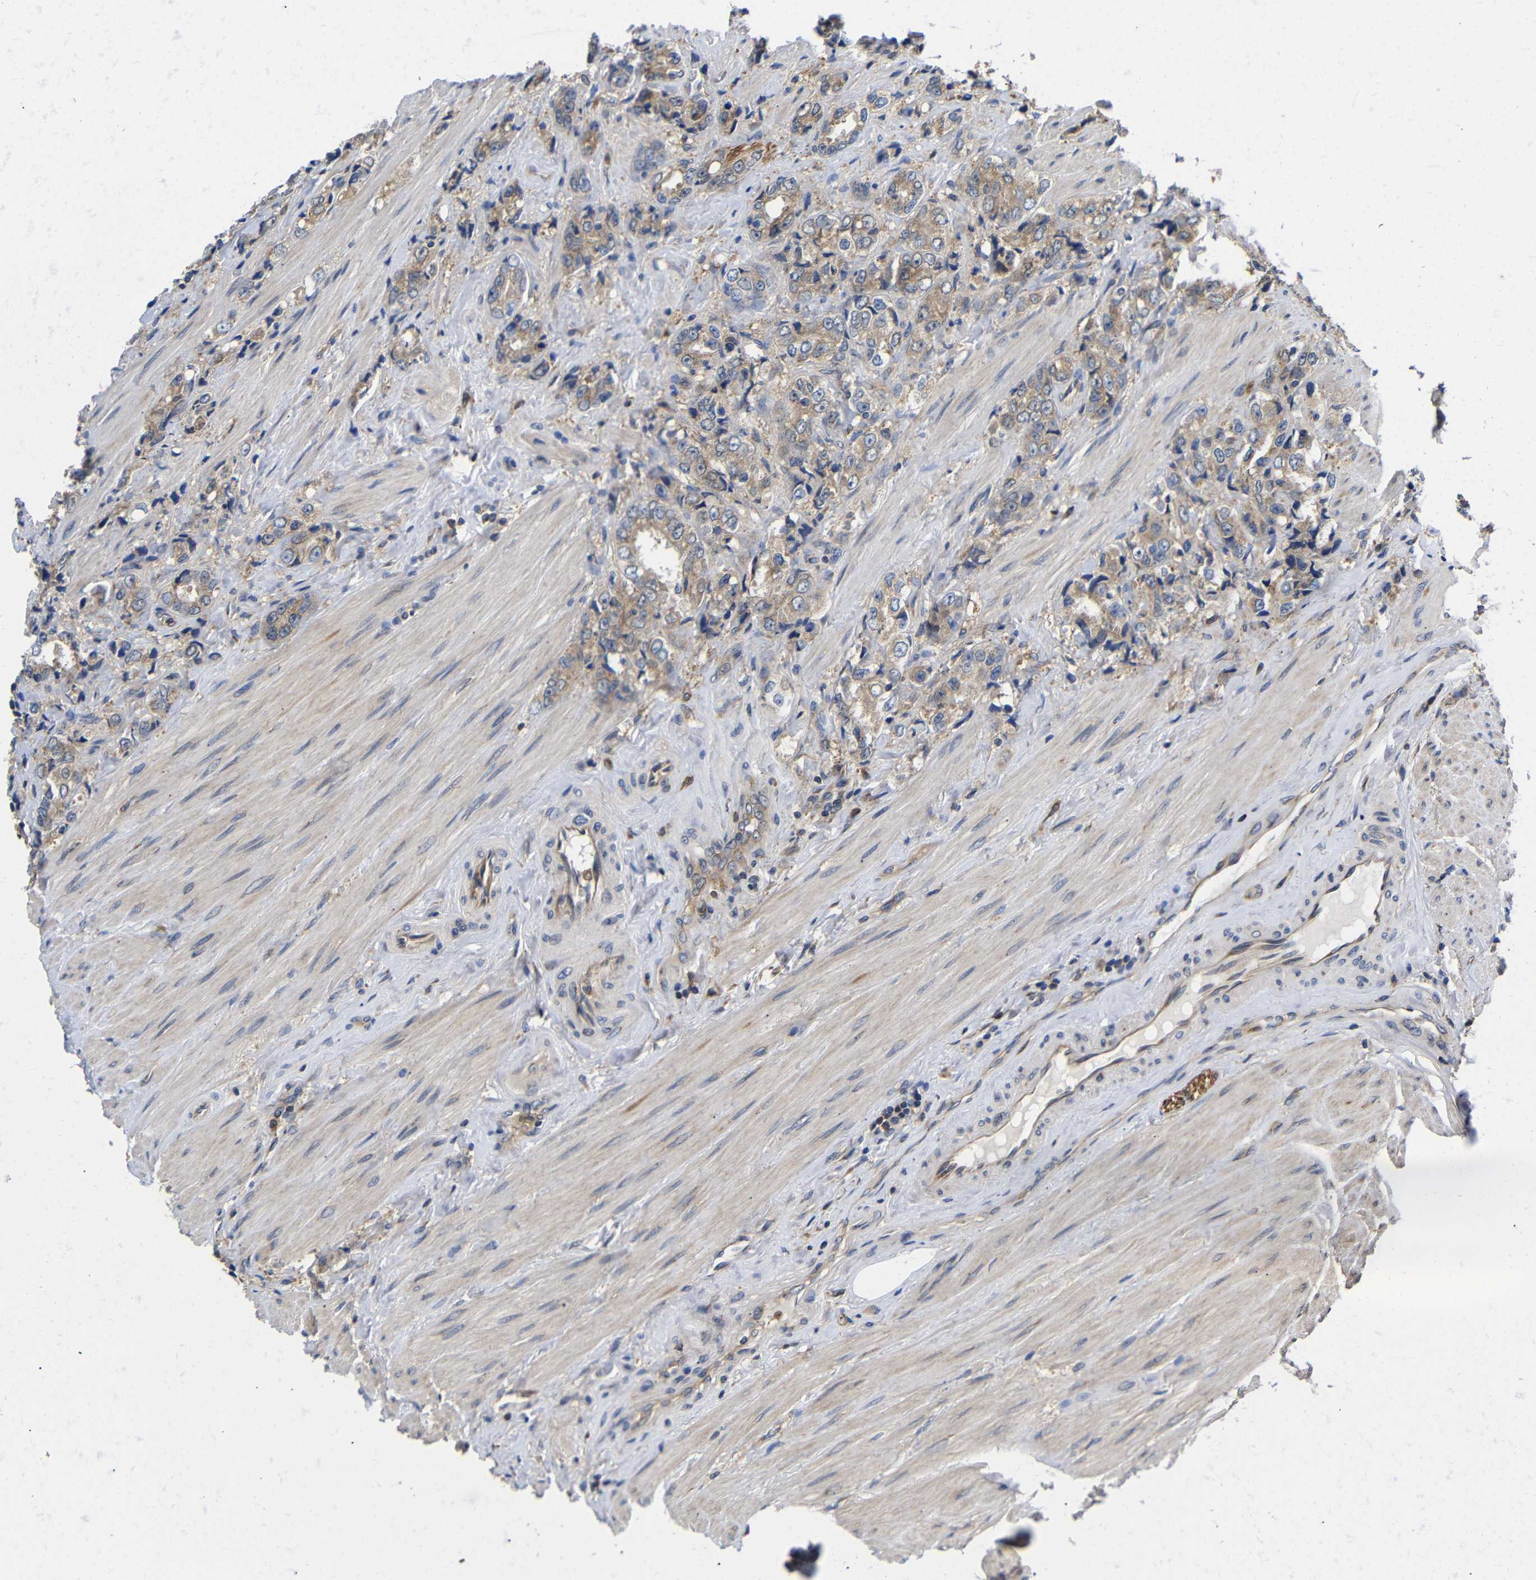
{"staining": {"intensity": "moderate", "quantity": ">75%", "location": "cytoplasmic/membranous"}, "tissue": "prostate cancer", "cell_type": "Tumor cells", "image_type": "cancer", "snomed": [{"axis": "morphology", "description": "Adenocarcinoma, High grade"}, {"axis": "topography", "description": "Prostate"}], "caption": "A high-resolution histopathology image shows immunohistochemistry staining of adenocarcinoma (high-grade) (prostate), which shows moderate cytoplasmic/membranous positivity in about >75% of tumor cells.", "gene": "LRRCC1", "patient": {"sex": "male", "age": 61}}